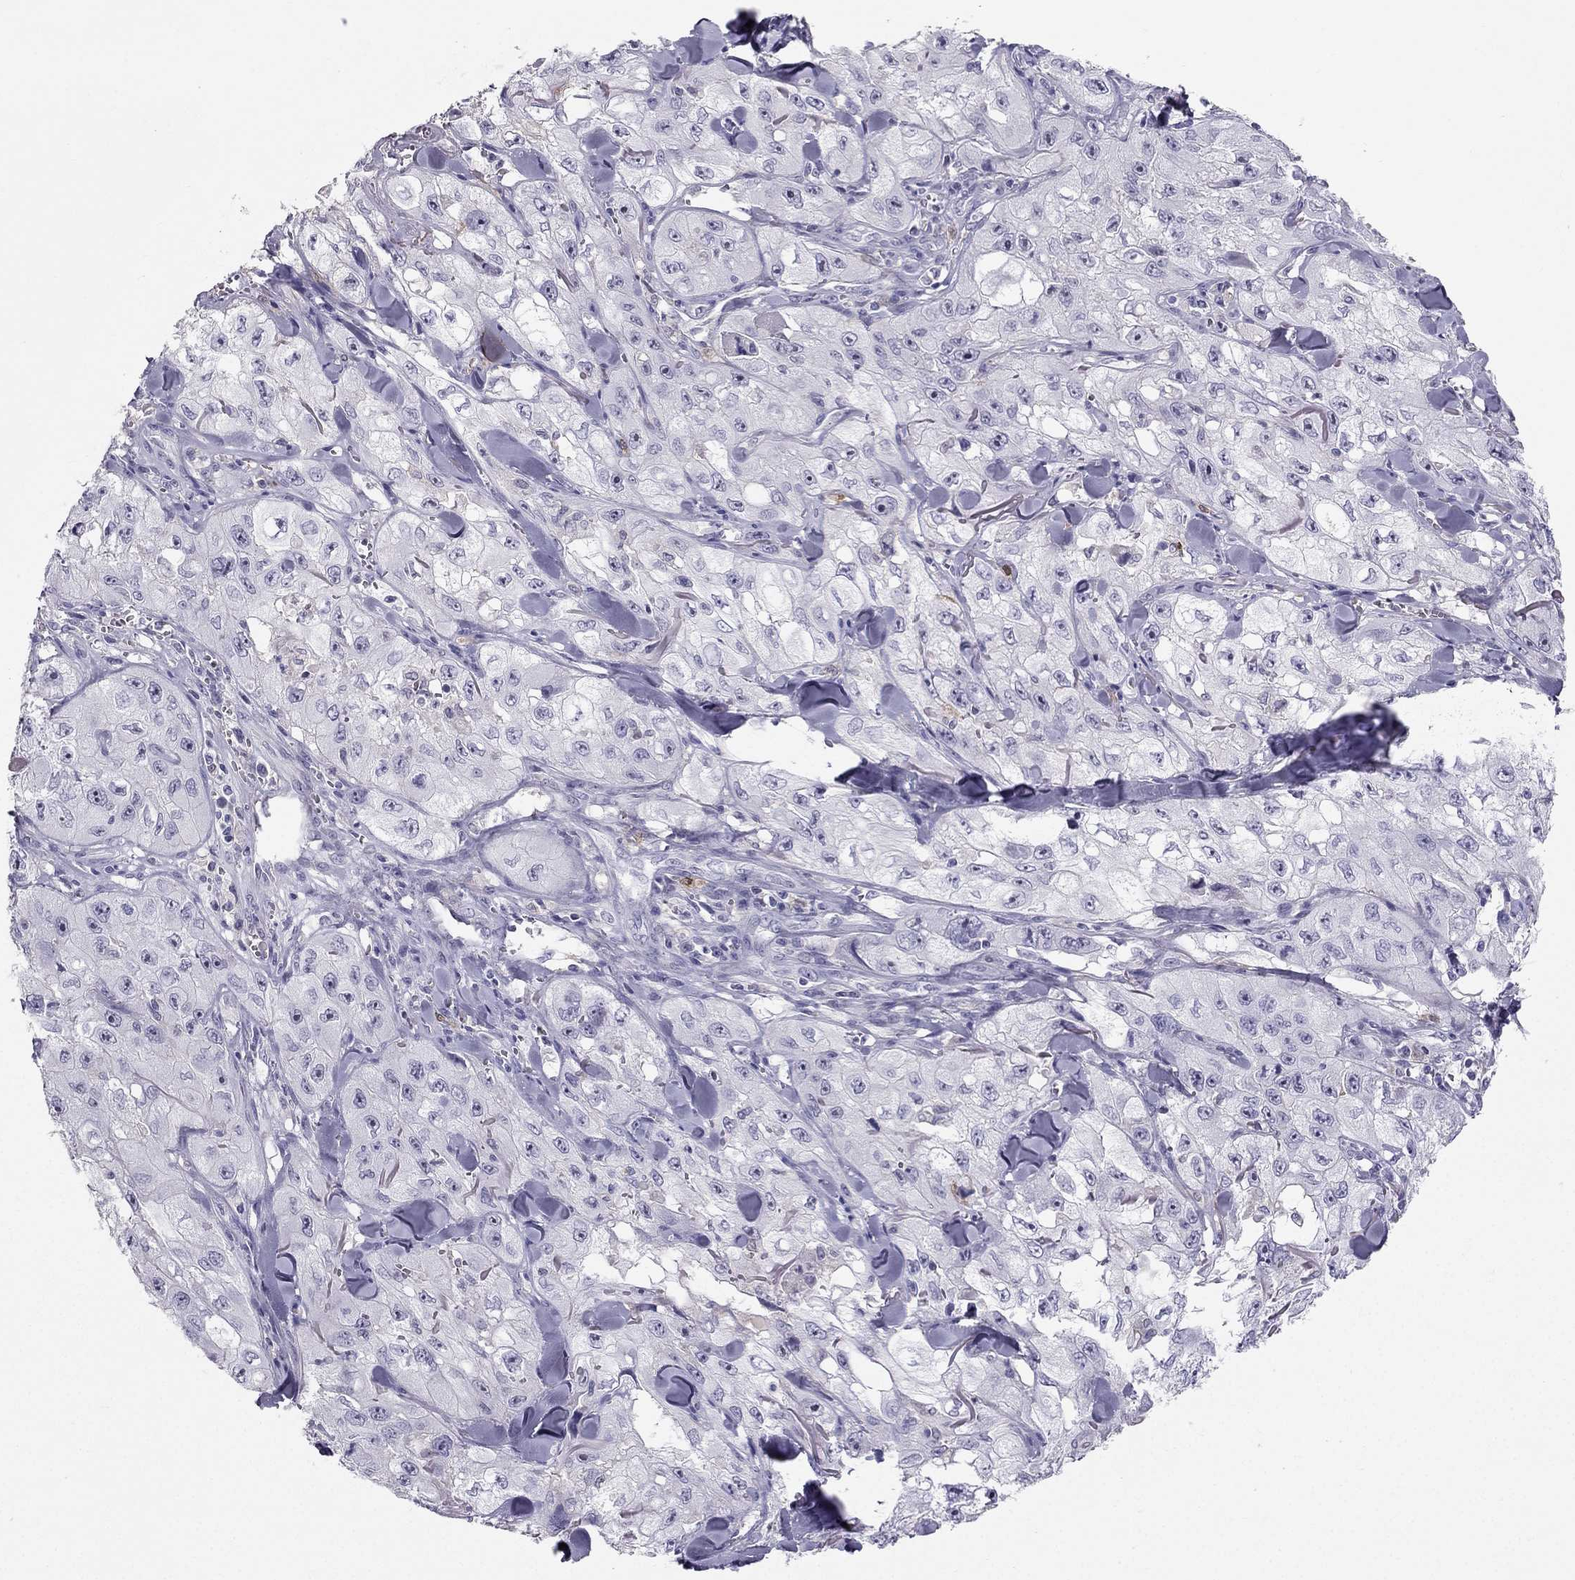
{"staining": {"intensity": "negative", "quantity": "none", "location": "none"}, "tissue": "skin cancer", "cell_type": "Tumor cells", "image_type": "cancer", "snomed": [{"axis": "morphology", "description": "Squamous cell carcinoma, NOS"}, {"axis": "topography", "description": "Skin"}, {"axis": "topography", "description": "Subcutis"}], "caption": "There is no significant positivity in tumor cells of skin cancer (squamous cell carcinoma).", "gene": "LMTK3", "patient": {"sex": "male", "age": 73}}